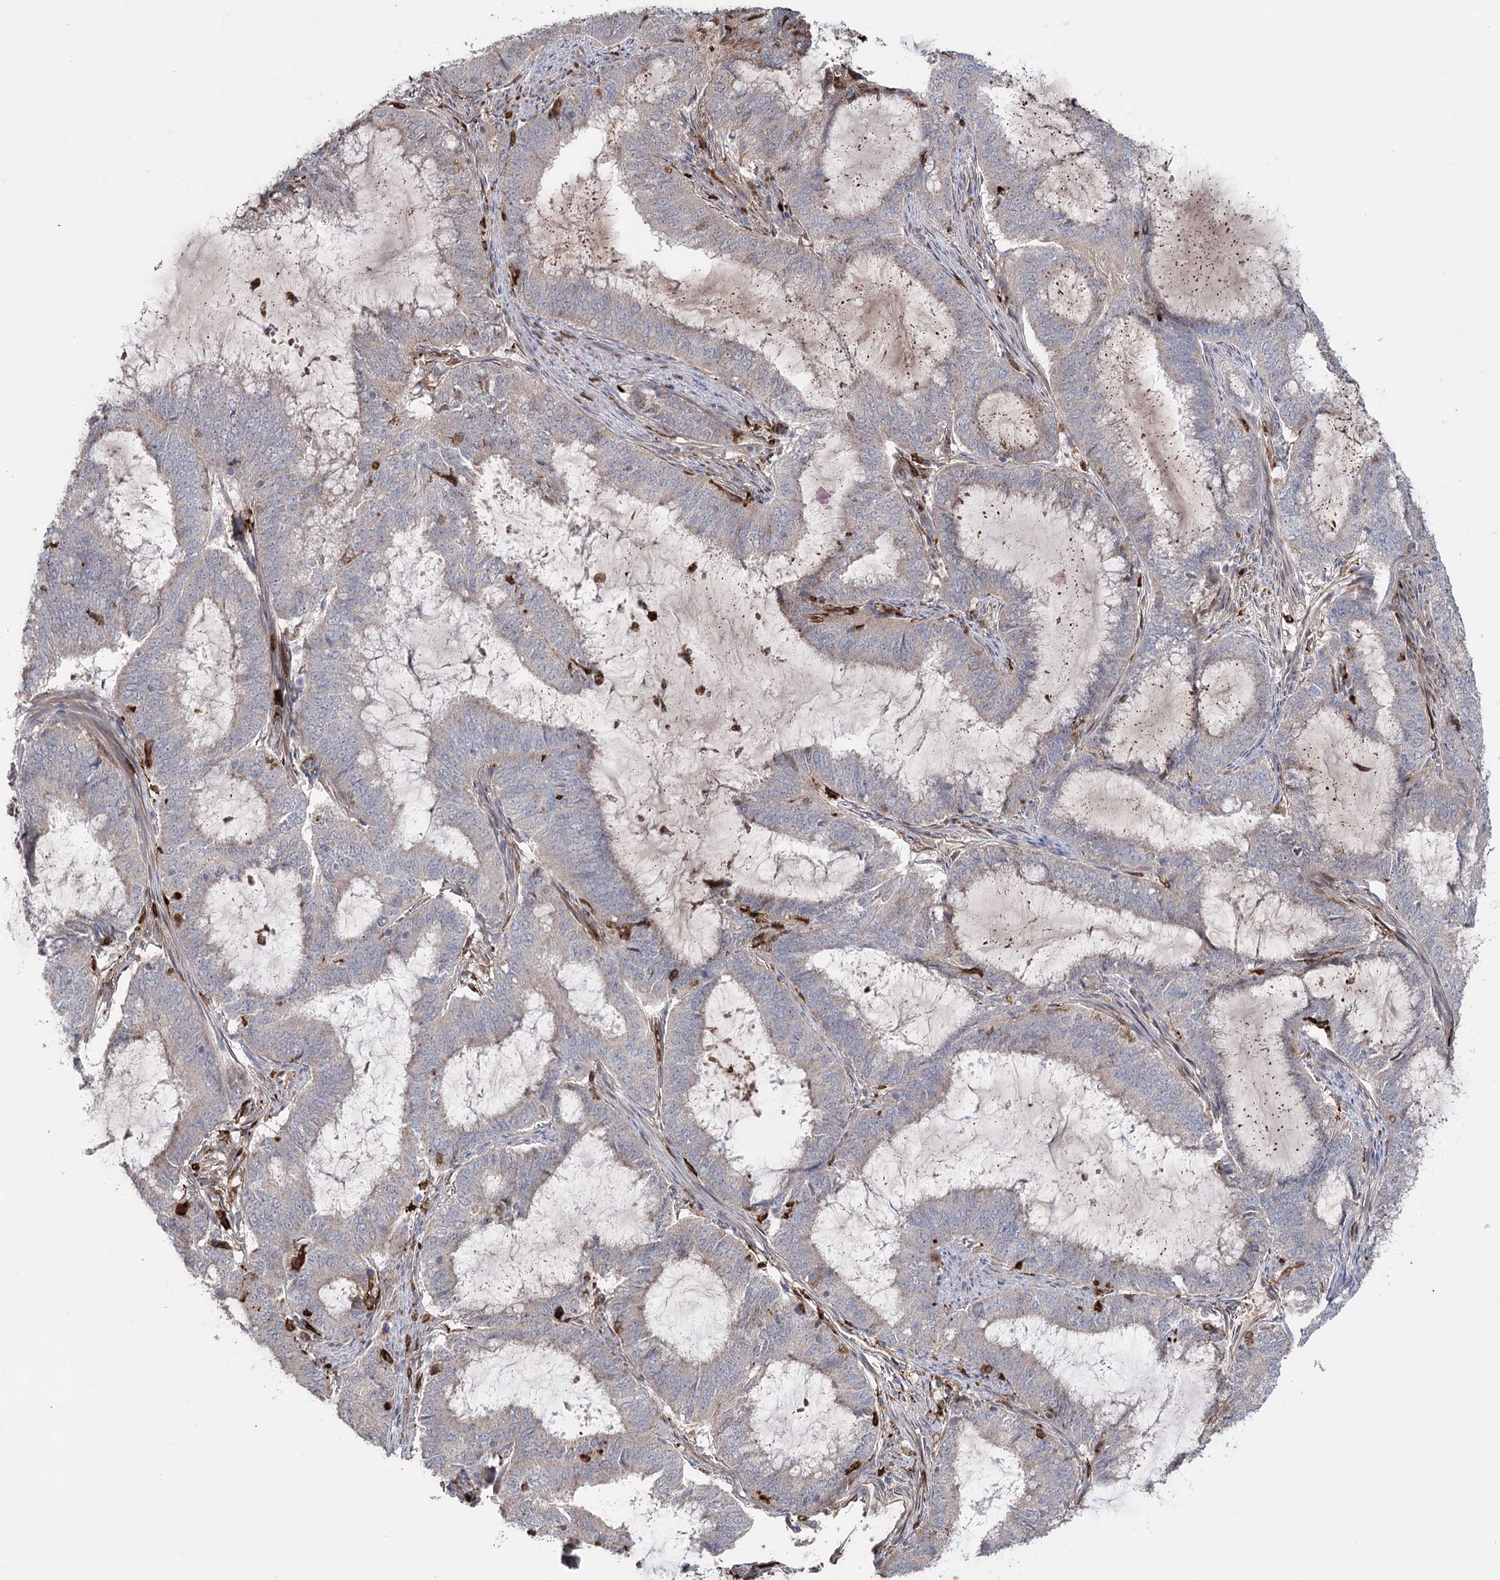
{"staining": {"intensity": "negative", "quantity": "none", "location": "none"}, "tissue": "endometrial cancer", "cell_type": "Tumor cells", "image_type": "cancer", "snomed": [{"axis": "morphology", "description": "Adenocarcinoma, NOS"}, {"axis": "topography", "description": "Endometrium"}], "caption": "DAB (3,3'-diaminobenzidine) immunohistochemical staining of adenocarcinoma (endometrial) shows no significant staining in tumor cells.", "gene": "OTUD1", "patient": {"sex": "female", "age": 51}}